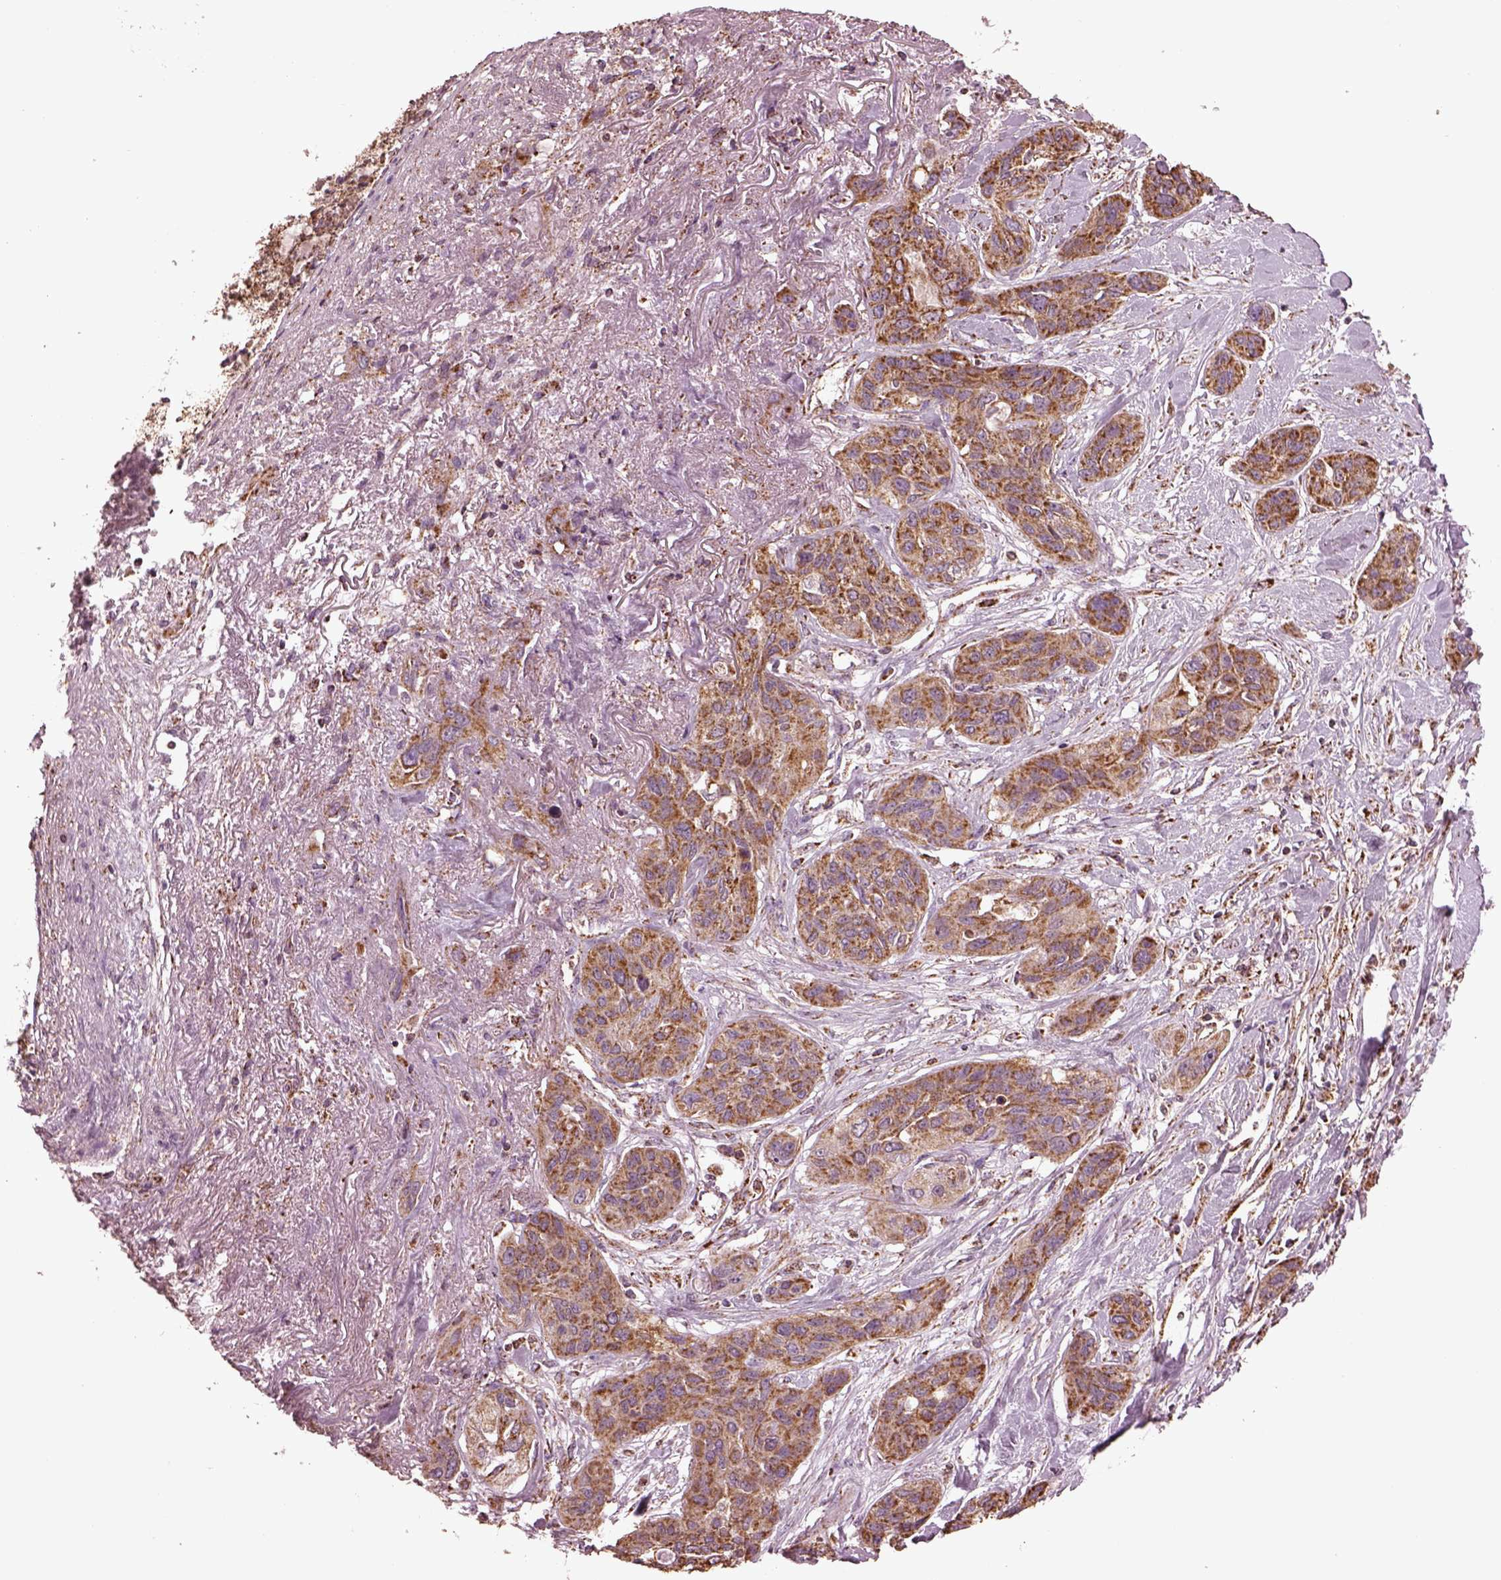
{"staining": {"intensity": "moderate", "quantity": "<25%", "location": "cytoplasmic/membranous"}, "tissue": "lung cancer", "cell_type": "Tumor cells", "image_type": "cancer", "snomed": [{"axis": "morphology", "description": "Squamous cell carcinoma, NOS"}, {"axis": "topography", "description": "Lung"}], "caption": "Immunohistochemical staining of human squamous cell carcinoma (lung) reveals low levels of moderate cytoplasmic/membranous positivity in approximately <25% of tumor cells.", "gene": "TMEM254", "patient": {"sex": "female", "age": 70}}